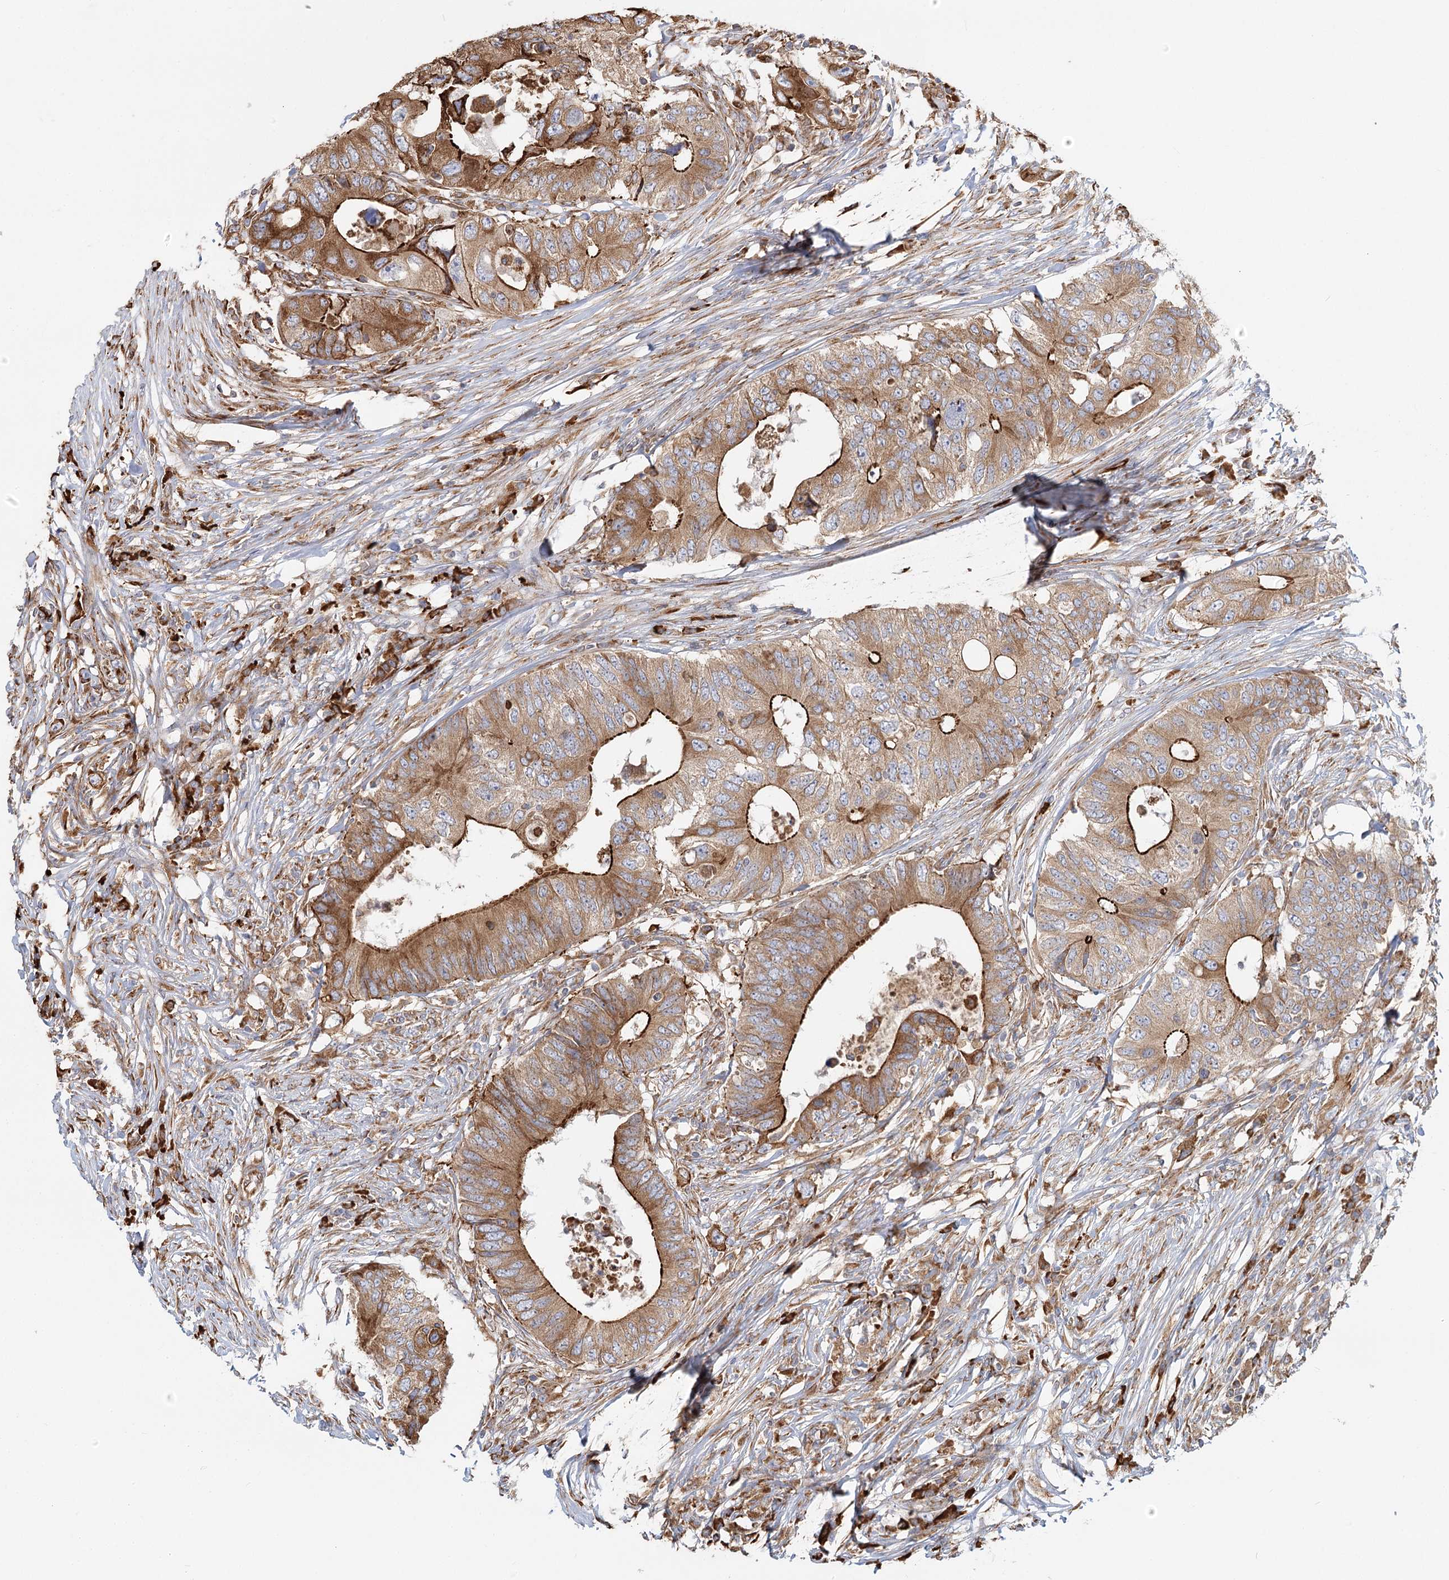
{"staining": {"intensity": "moderate", "quantity": ">75%", "location": "cytoplasmic/membranous"}, "tissue": "colorectal cancer", "cell_type": "Tumor cells", "image_type": "cancer", "snomed": [{"axis": "morphology", "description": "Adenocarcinoma, NOS"}, {"axis": "topography", "description": "Colon"}], "caption": "Protein staining demonstrates moderate cytoplasmic/membranous expression in about >75% of tumor cells in colorectal cancer (adenocarcinoma).", "gene": "TAS1R1", "patient": {"sex": "male", "age": 71}}